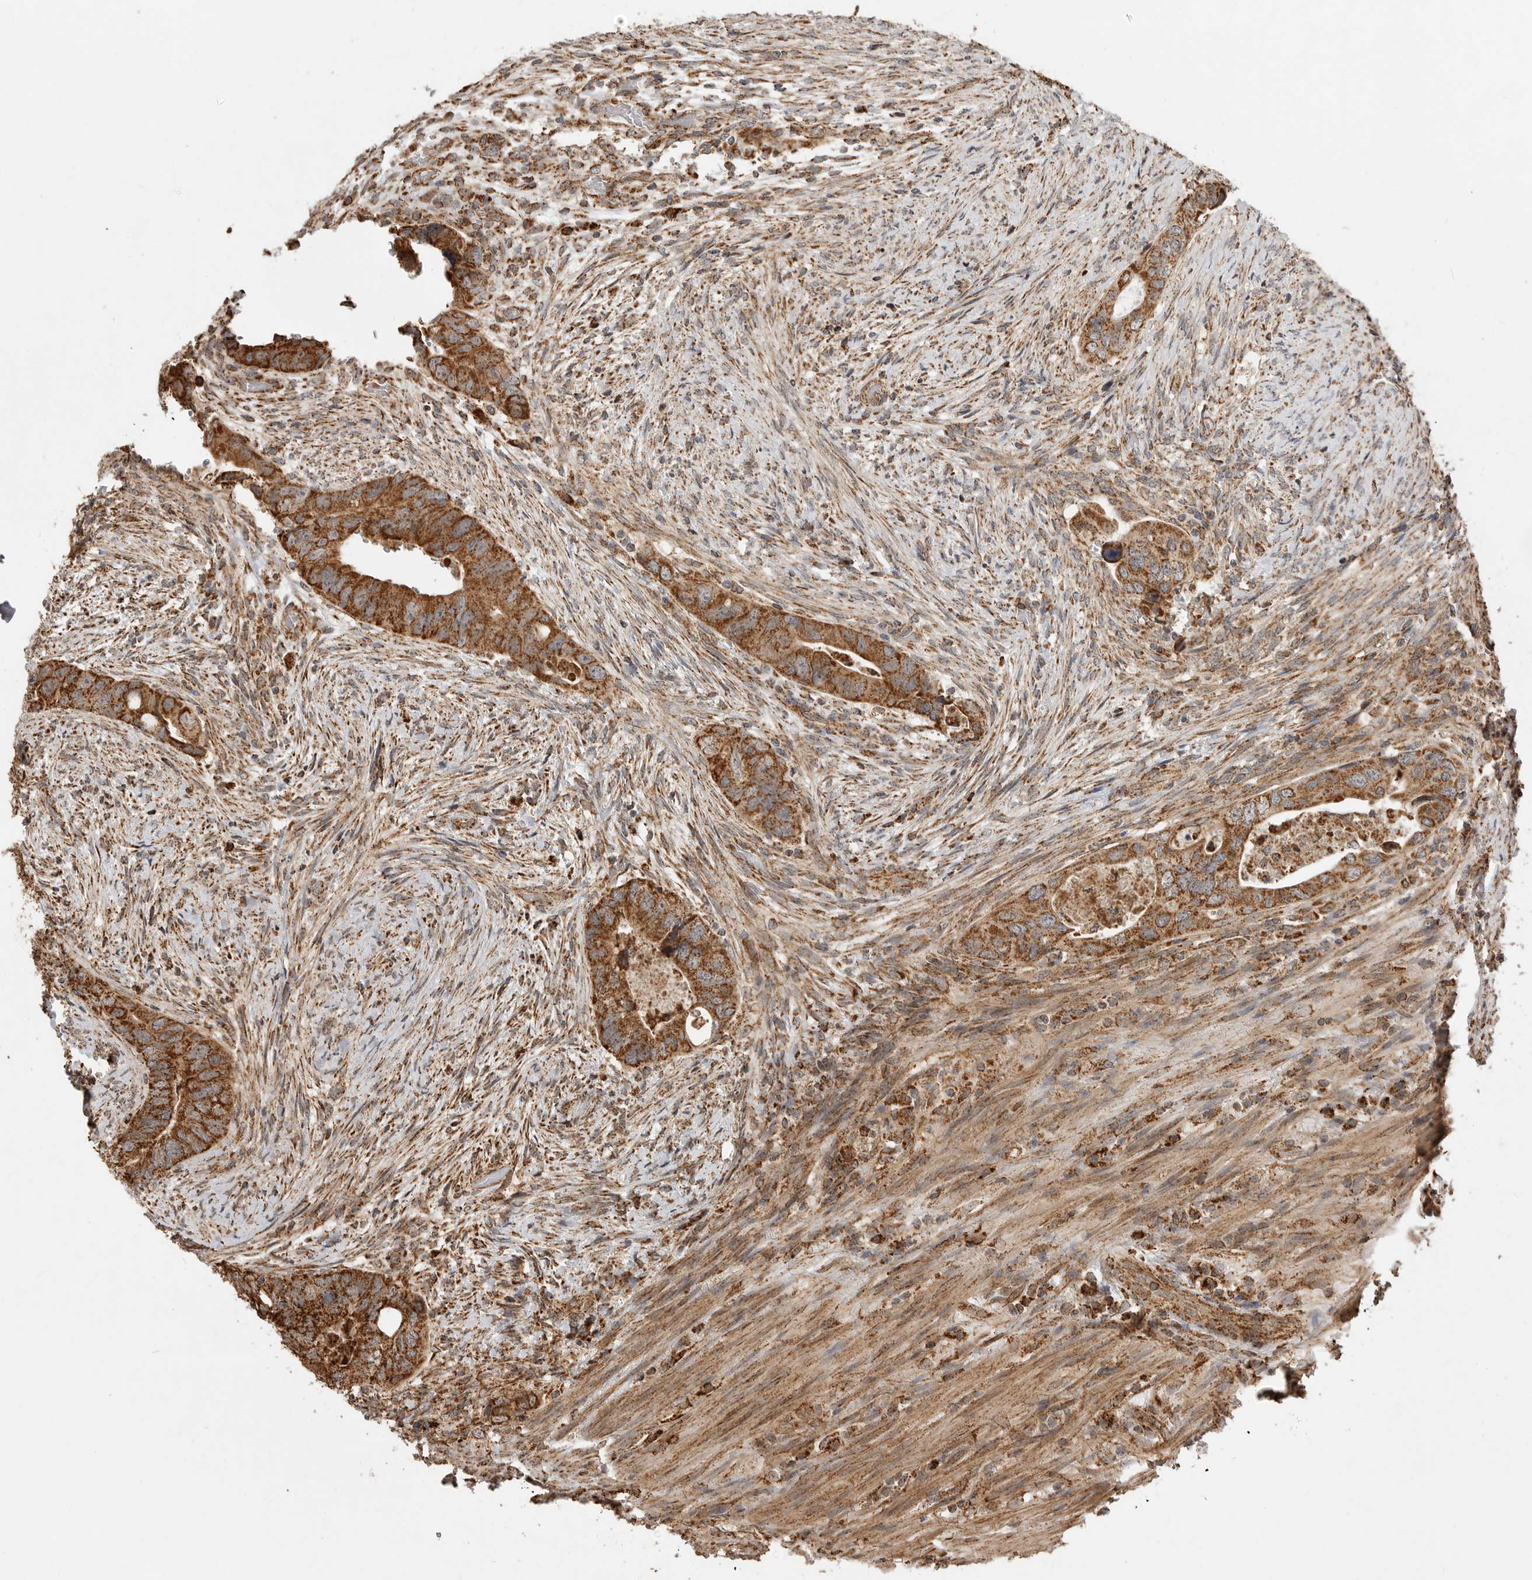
{"staining": {"intensity": "strong", "quantity": ">75%", "location": "cytoplasmic/membranous"}, "tissue": "colorectal cancer", "cell_type": "Tumor cells", "image_type": "cancer", "snomed": [{"axis": "morphology", "description": "Adenocarcinoma, NOS"}, {"axis": "topography", "description": "Rectum"}], "caption": "Colorectal cancer (adenocarcinoma) was stained to show a protein in brown. There is high levels of strong cytoplasmic/membranous staining in about >75% of tumor cells. The staining is performed using DAB brown chromogen to label protein expression. The nuclei are counter-stained blue using hematoxylin.", "gene": "GCNT2", "patient": {"sex": "male", "age": 63}}